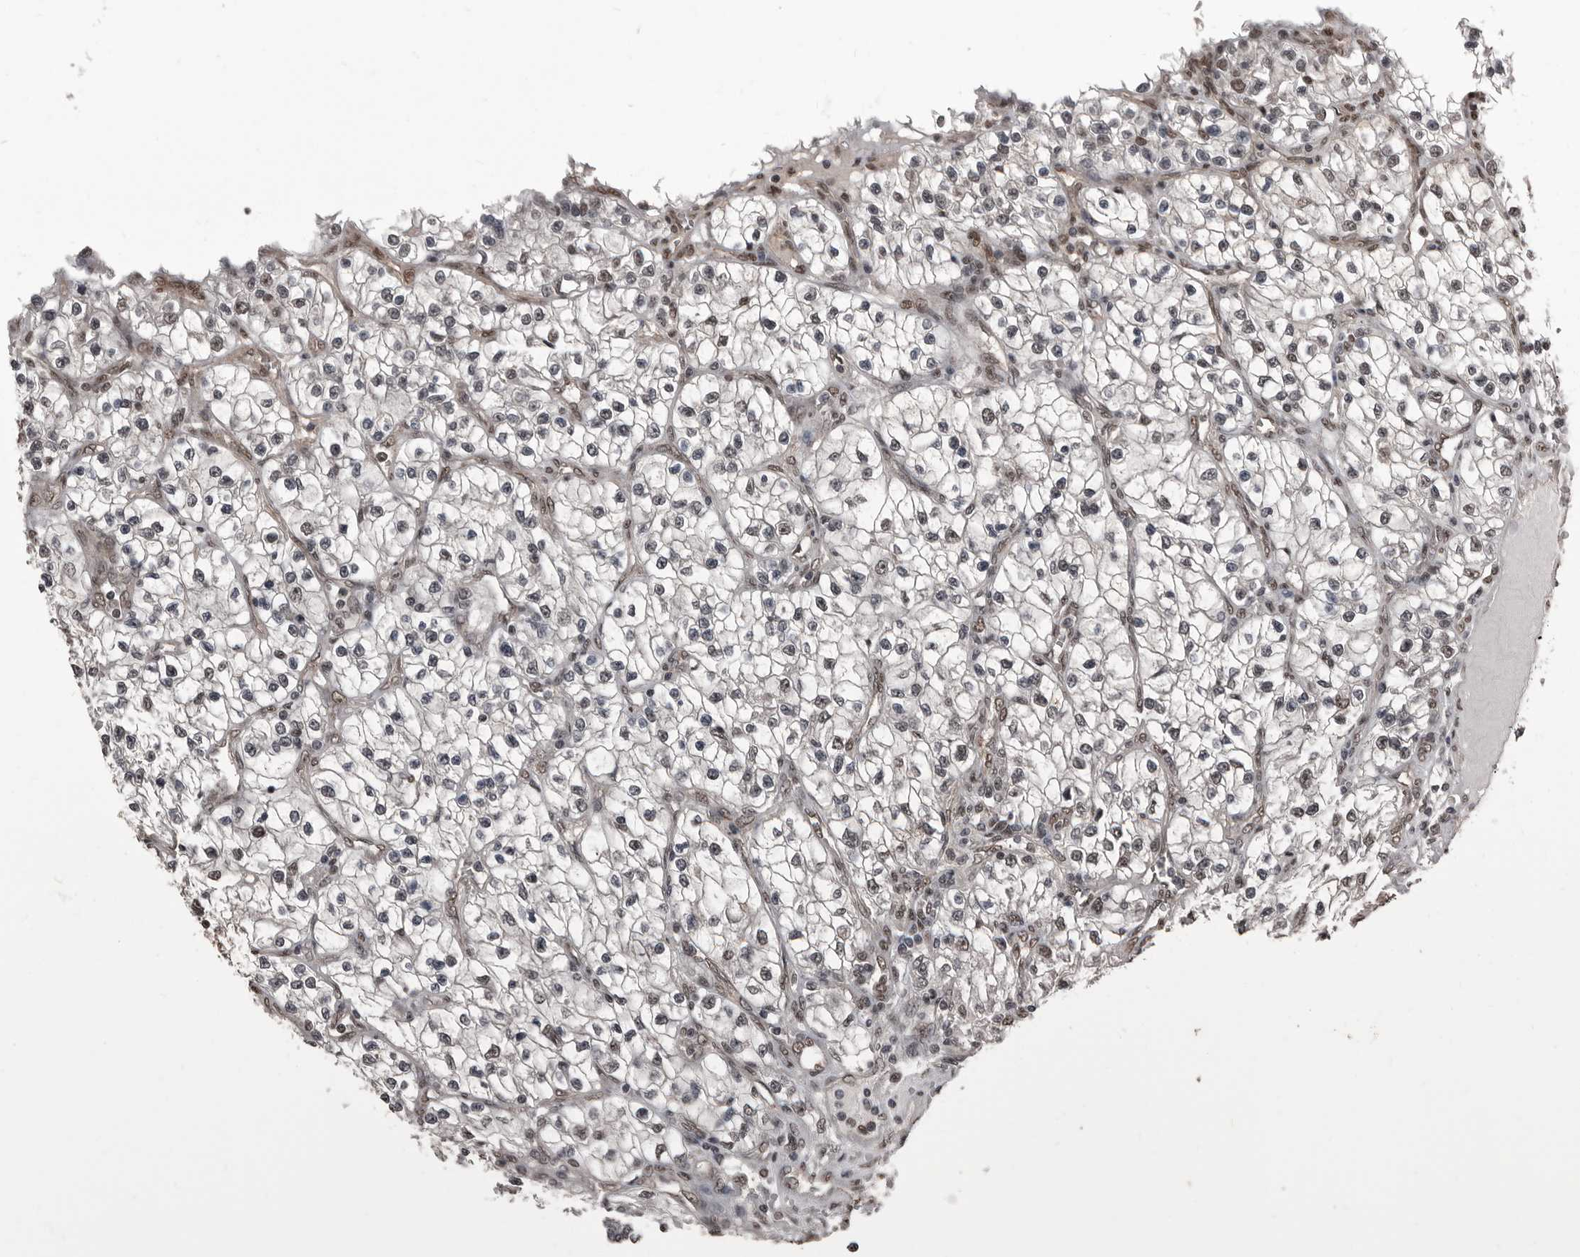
{"staining": {"intensity": "moderate", "quantity": "<25%", "location": "nuclear"}, "tissue": "renal cancer", "cell_type": "Tumor cells", "image_type": "cancer", "snomed": [{"axis": "morphology", "description": "Adenocarcinoma, NOS"}, {"axis": "topography", "description": "Kidney"}], "caption": "An image of adenocarcinoma (renal) stained for a protein reveals moderate nuclear brown staining in tumor cells. The protein is stained brown, and the nuclei are stained in blue (DAB IHC with brightfield microscopy, high magnification).", "gene": "CHD1L", "patient": {"sex": "female", "age": 57}}